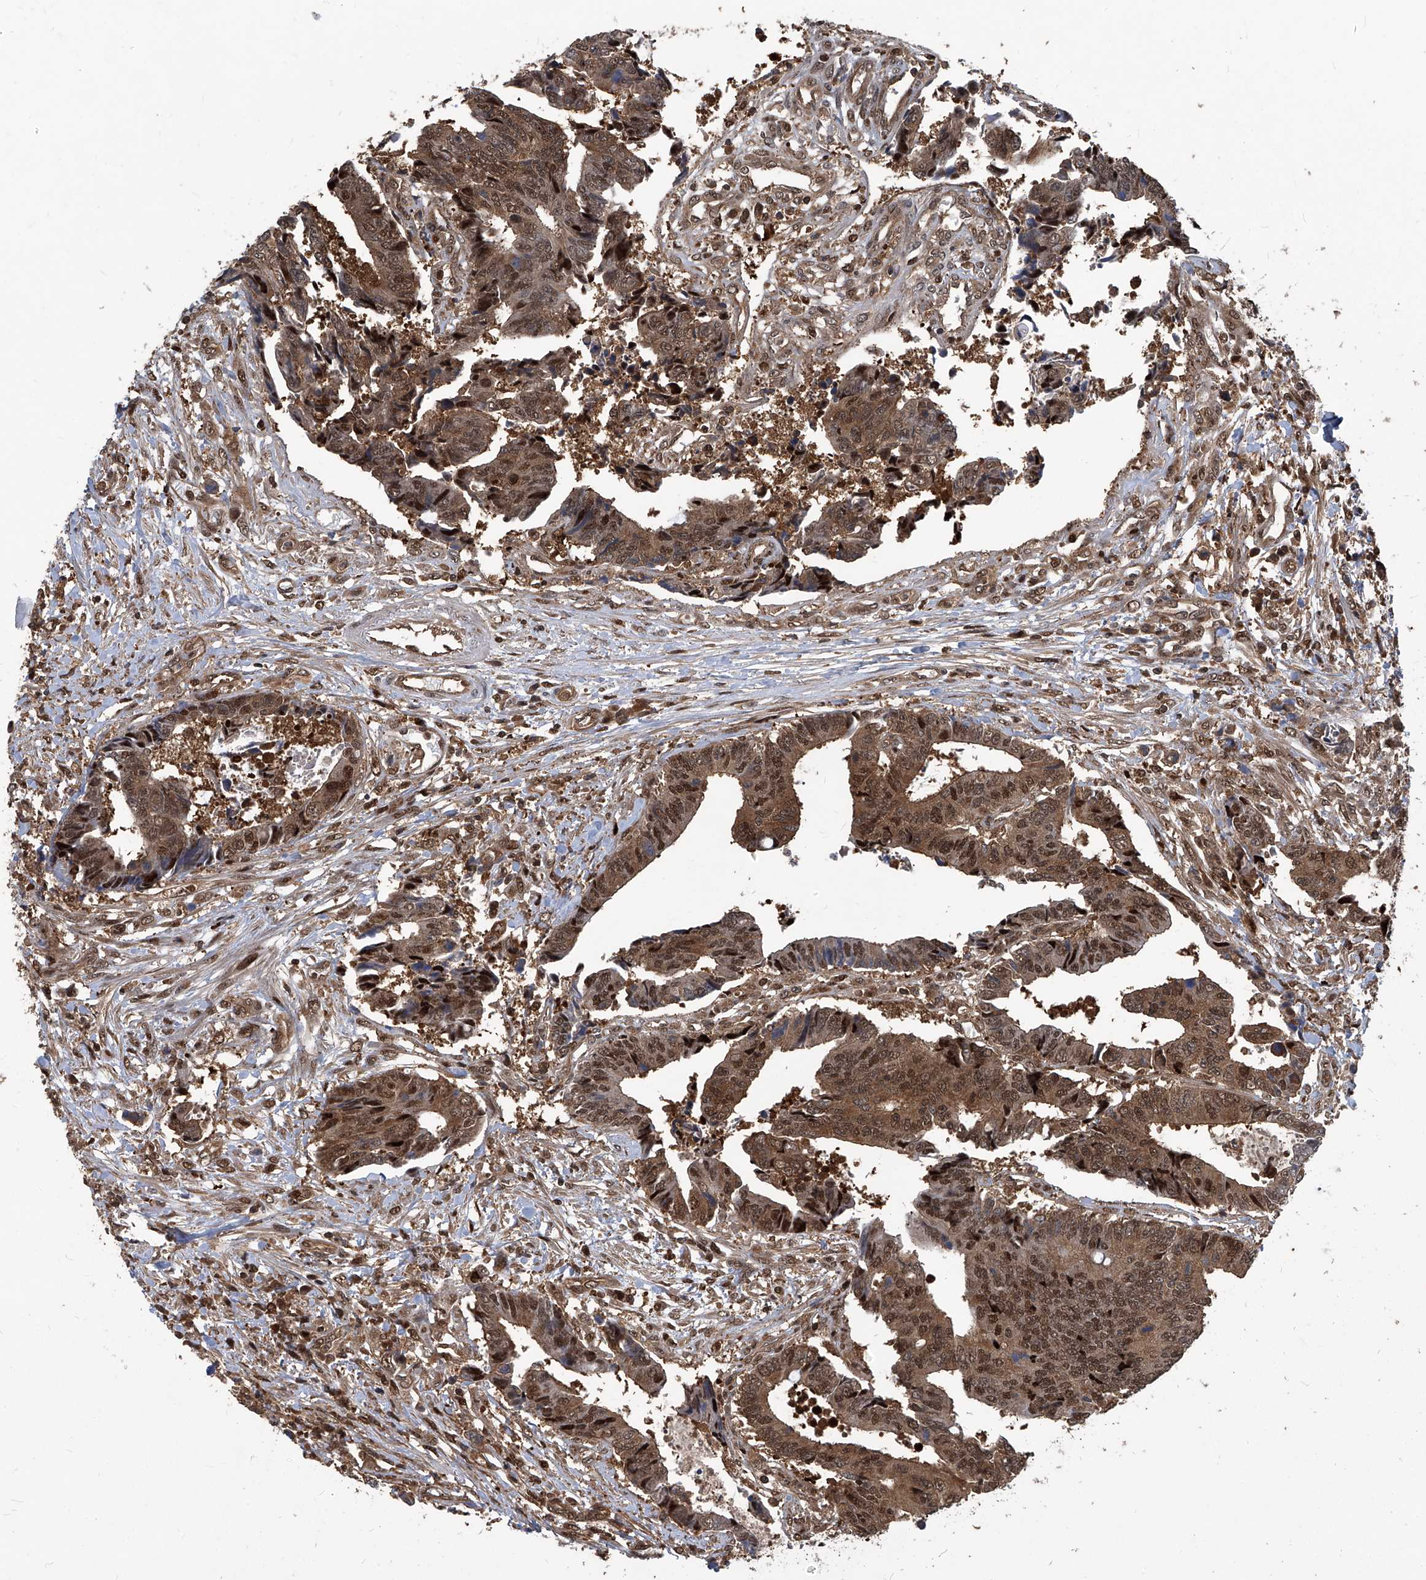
{"staining": {"intensity": "moderate", "quantity": ">75%", "location": "cytoplasmic/membranous,nuclear"}, "tissue": "colorectal cancer", "cell_type": "Tumor cells", "image_type": "cancer", "snomed": [{"axis": "morphology", "description": "Adenocarcinoma, NOS"}, {"axis": "topography", "description": "Rectum"}], "caption": "A histopathology image of human colorectal cancer (adenocarcinoma) stained for a protein exhibits moderate cytoplasmic/membranous and nuclear brown staining in tumor cells.", "gene": "PSMB1", "patient": {"sex": "male", "age": 84}}